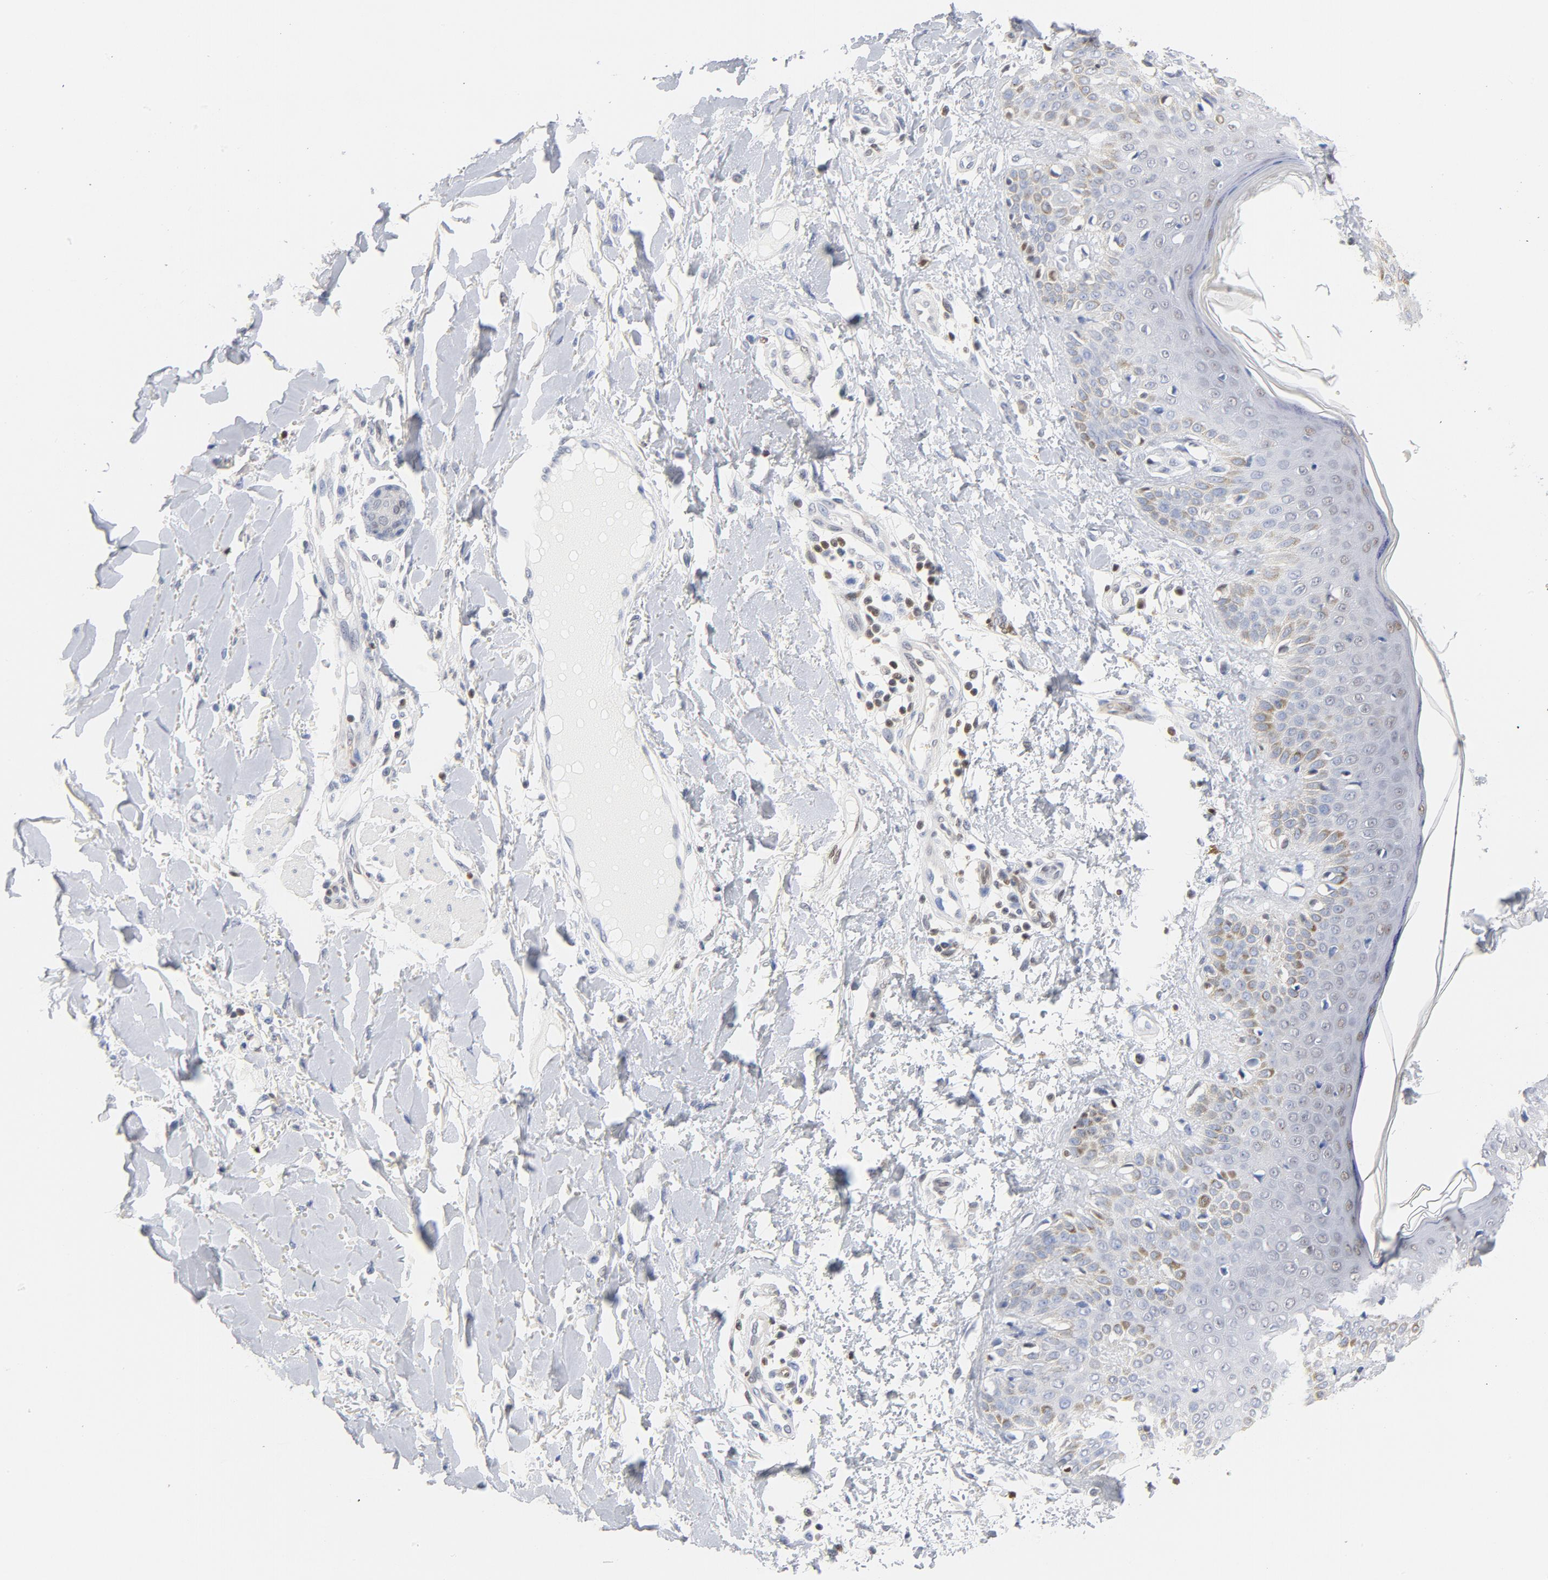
{"staining": {"intensity": "strong", "quantity": "<25%", "location": "nuclear"}, "tissue": "skin cancer", "cell_type": "Tumor cells", "image_type": "cancer", "snomed": [{"axis": "morphology", "description": "Squamous cell carcinoma, NOS"}, {"axis": "topography", "description": "Skin"}], "caption": "Immunohistochemistry (IHC) photomicrograph of human skin squamous cell carcinoma stained for a protein (brown), which displays medium levels of strong nuclear expression in about <25% of tumor cells.", "gene": "CDKN1B", "patient": {"sex": "female", "age": 59}}